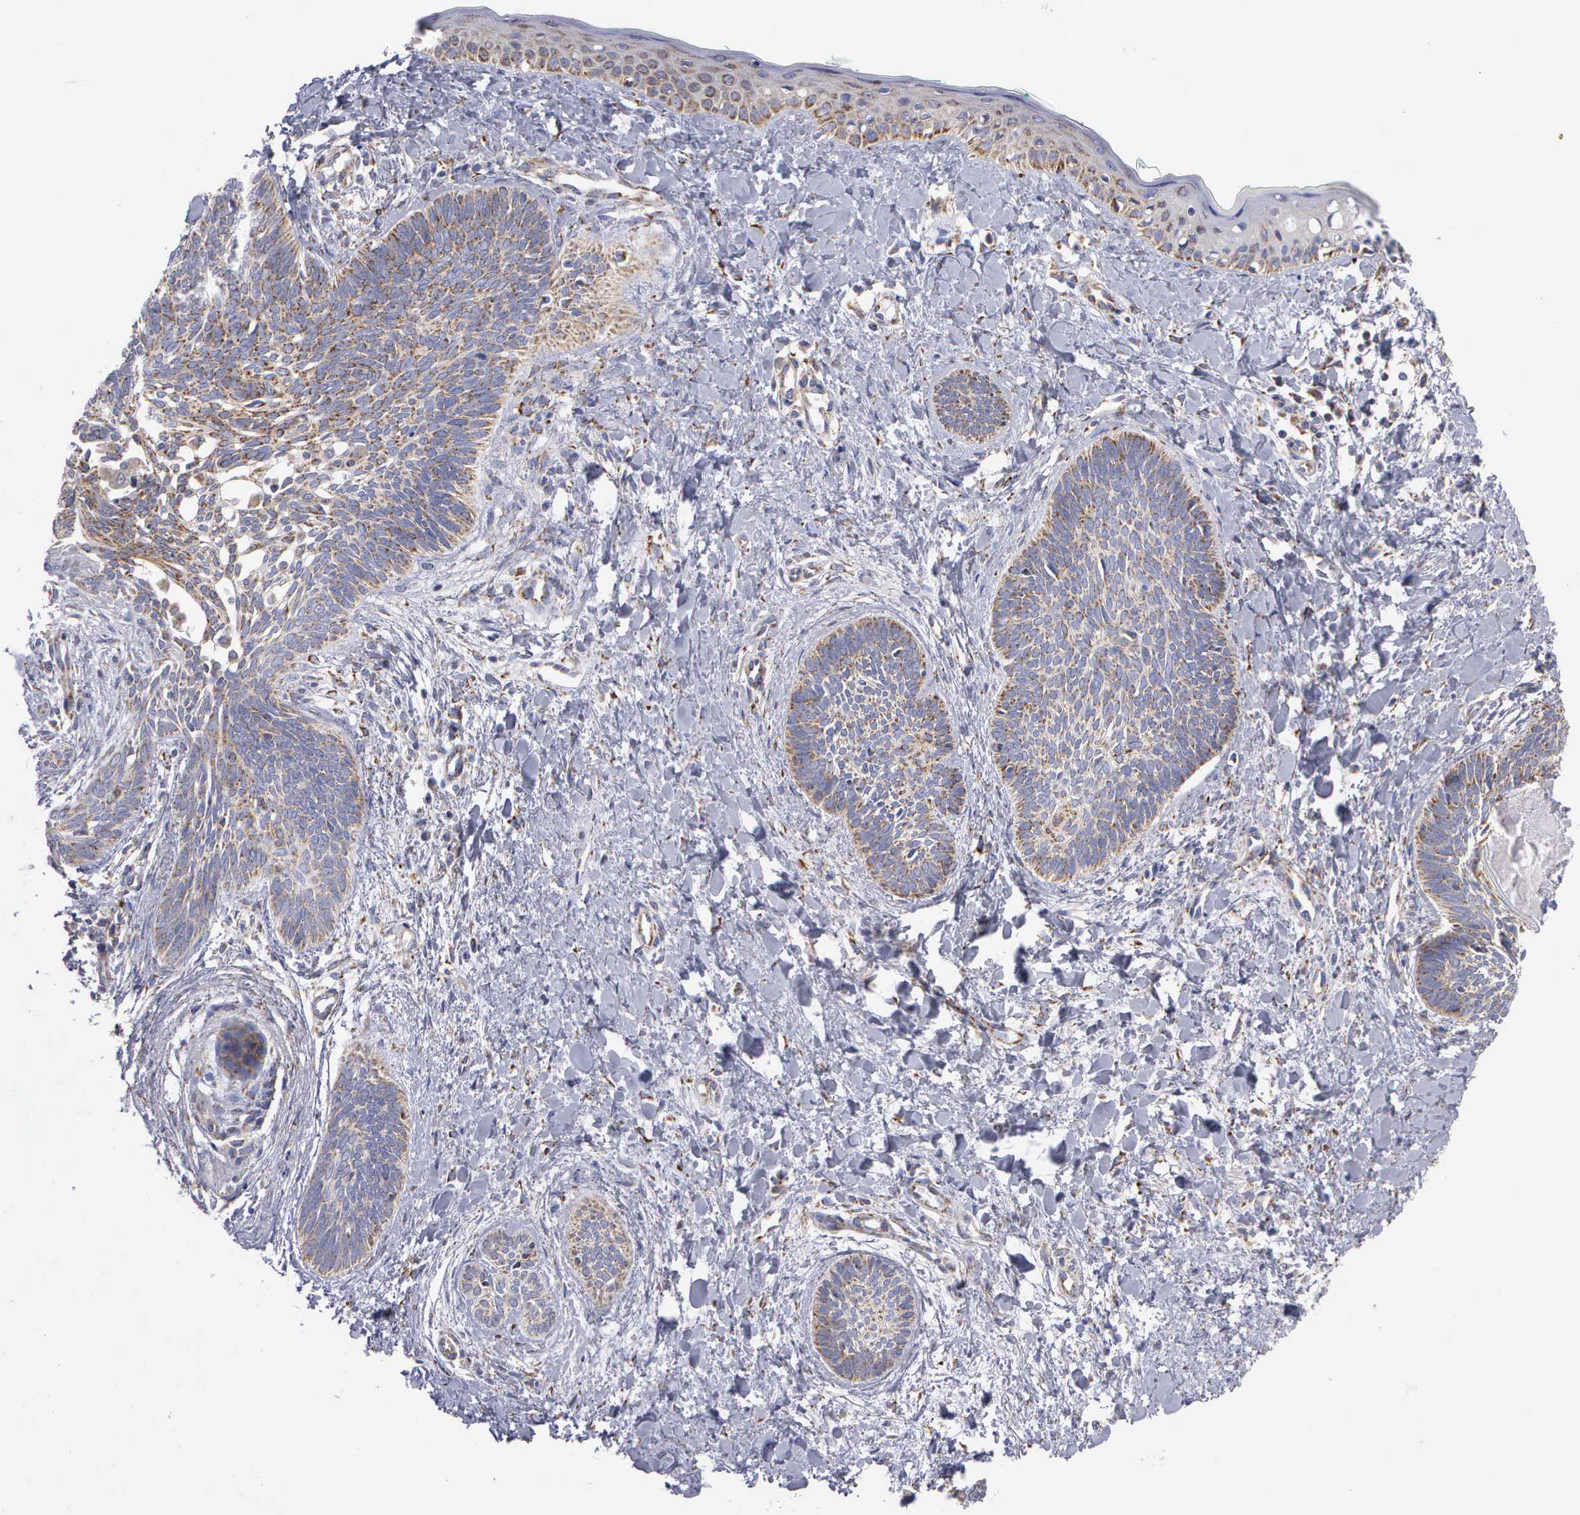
{"staining": {"intensity": "moderate", "quantity": "25%-75%", "location": "cytoplasmic/membranous"}, "tissue": "skin cancer", "cell_type": "Tumor cells", "image_type": "cancer", "snomed": [{"axis": "morphology", "description": "Basal cell carcinoma"}, {"axis": "topography", "description": "Skin"}], "caption": "Protein staining of basal cell carcinoma (skin) tissue demonstrates moderate cytoplasmic/membranous expression in approximately 25%-75% of tumor cells.", "gene": "APOOL", "patient": {"sex": "female", "age": 81}}